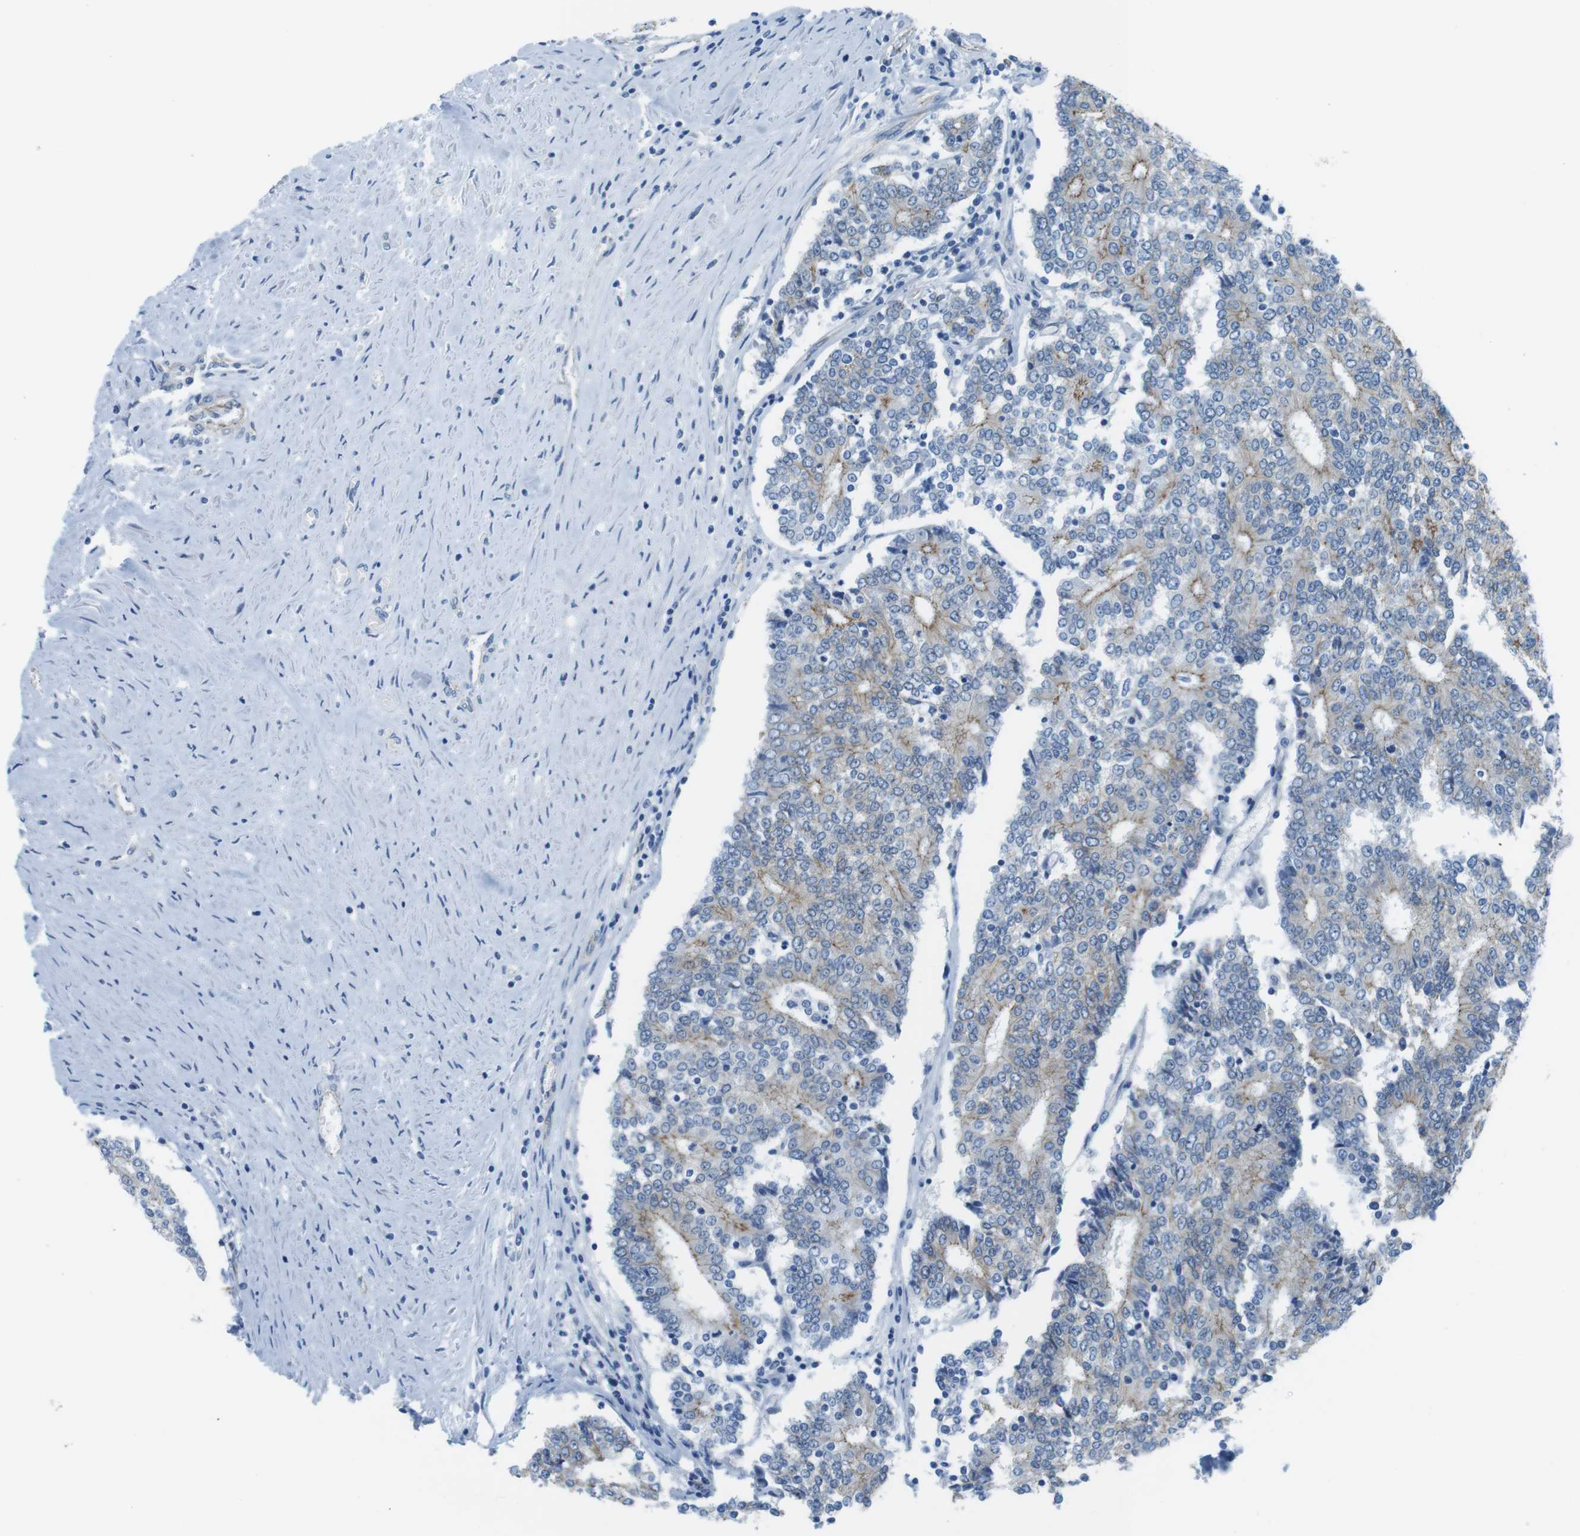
{"staining": {"intensity": "moderate", "quantity": "25%-75%", "location": "cytoplasmic/membranous"}, "tissue": "prostate cancer", "cell_type": "Tumor cells", "image_type": "cancer", "snomed": [{"axis": "morphology", "description": "Normal tissue, NOS"}, {"axis": "morphology", "description": "Adenocarcinoma, High grade"}, {"axis": "topography", "description": "Prostate"}, {"axis": "topography", "description": "Seminal veicle"}], "caption": "This histopathology image shows prostate adenocarcinoma (high-grade) stained with immunohistochemistry to label a protein in brown. The cytoplasmic/membranous of tumor cells show moderate positivity for the protein. Nuclei are counter-stained blue.", "gene": "SLC6A6", "patient": {"sex": "male", "age": 55}}